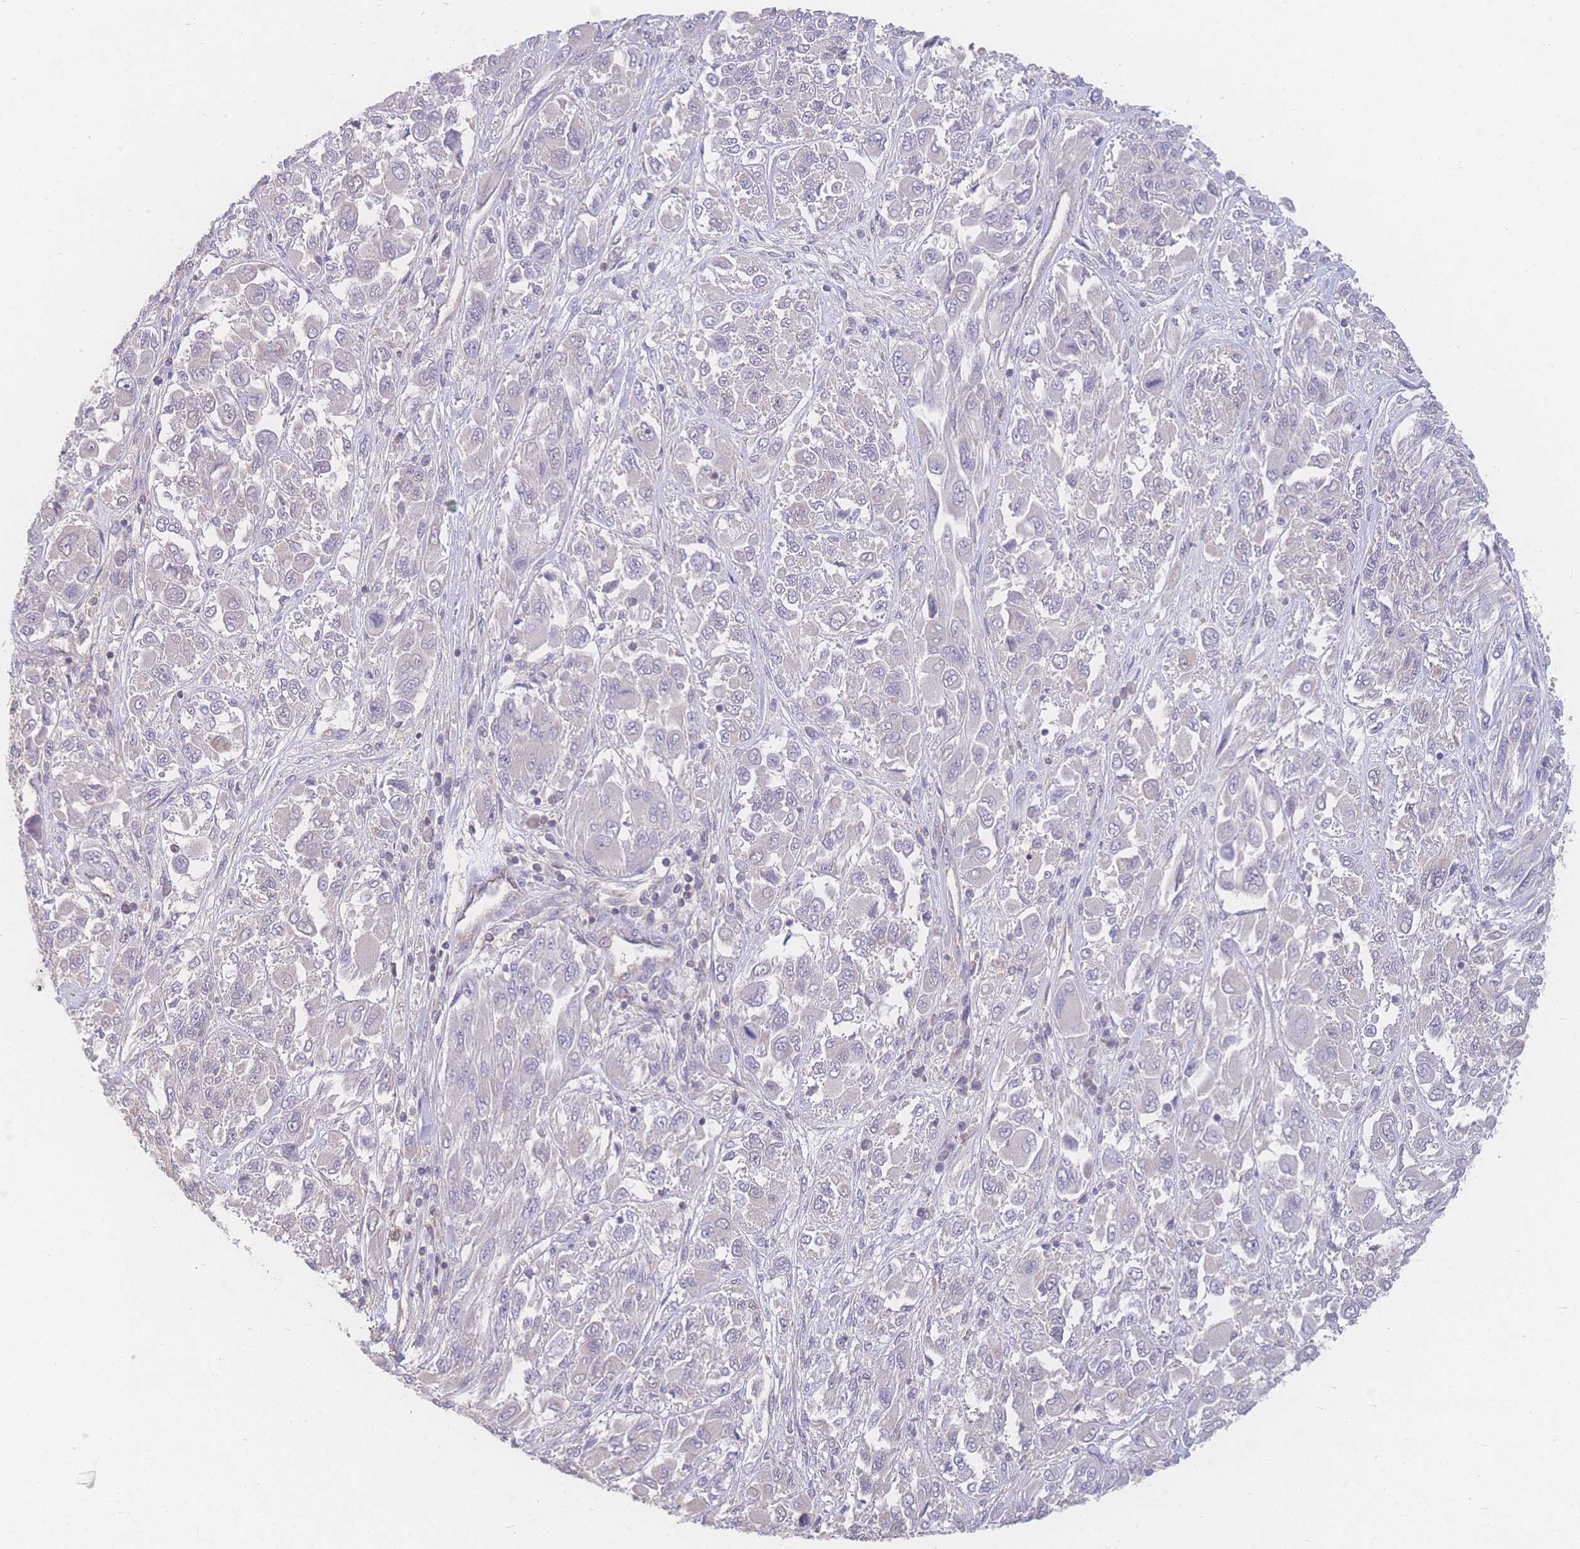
{"staining": {"intensity": "negative", "quantity": "none", "location": "none"}, "tissue": "melanoma", "cell_type": "Tumor cells", "image_type": "cancer", "snomed": [{"axis": "morphology", "description": "Malignant melanoma, NOS"}, {"axis": "topography", "description": "Skin"}], "caption": "Malignant melanoma was stained to show a protein in brown. There is no significant positivity in tumor cells.", "gene": "GIPR", "patient": {"sex": "female", "age": 91}}